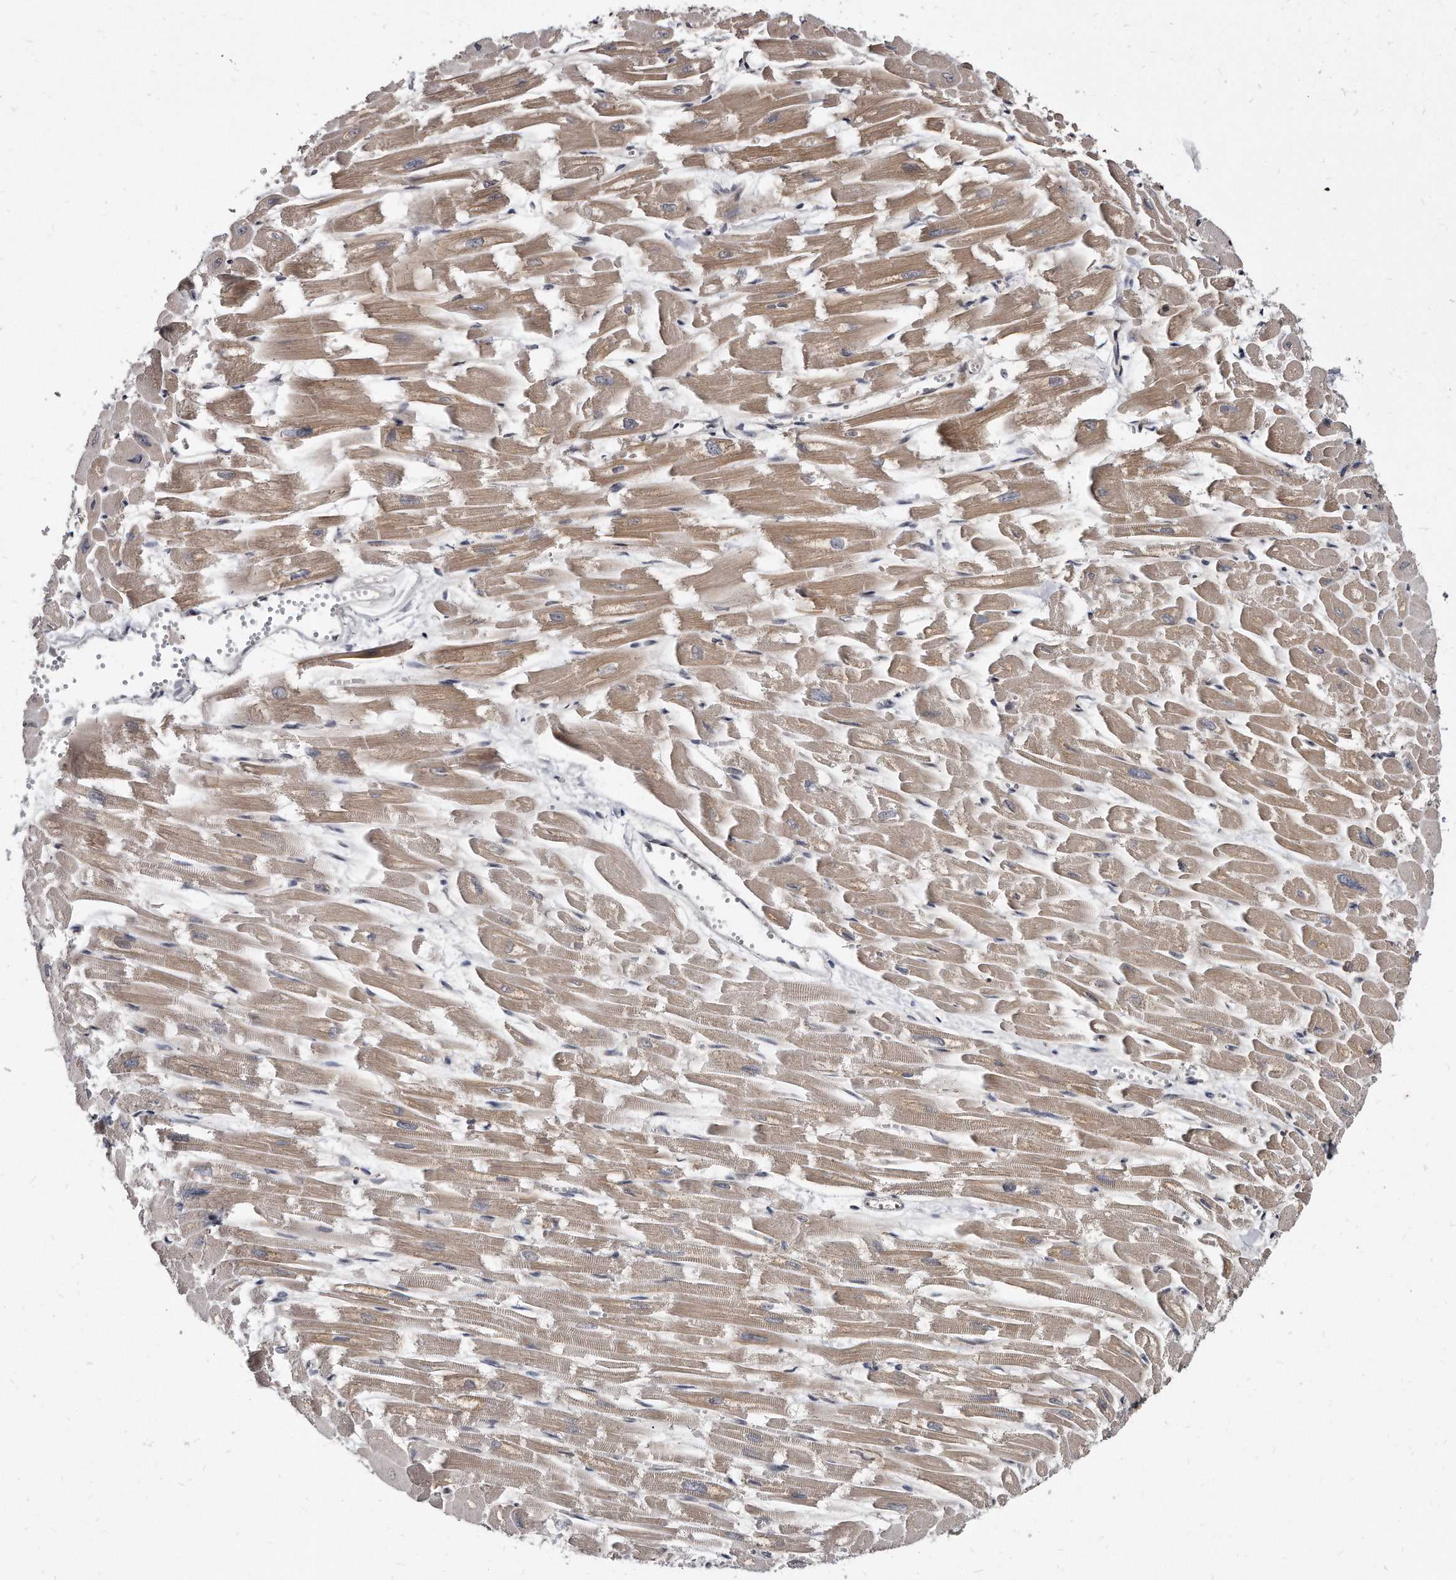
{"staining": {"intensity": "weak", "quantity": "25%-75%", "location": "cytoplasmic/membranous"}, "tissue": "heart muscle", "cell_type": "Cardiomyocytes", "image_type": "normal", "snomed": [{"axis": "morphology", "description": "Normal tissue, NOS"}, {"axis": "topography", "description": "Heart"}], "caption": "Normal heart muscle reveals weak cytoplasmic/membranous expression in about 25%-75% of cardiomyocytes, visualized by immunohistochemistry. (Stains: DAB (3,3'-diaminobenzidine) in brown, nuclei in blue, Microscopy: brightfield microscopy at high magnification).", "gene": "KLHDC3", "patient": {"sex": "male", "age": 54}}